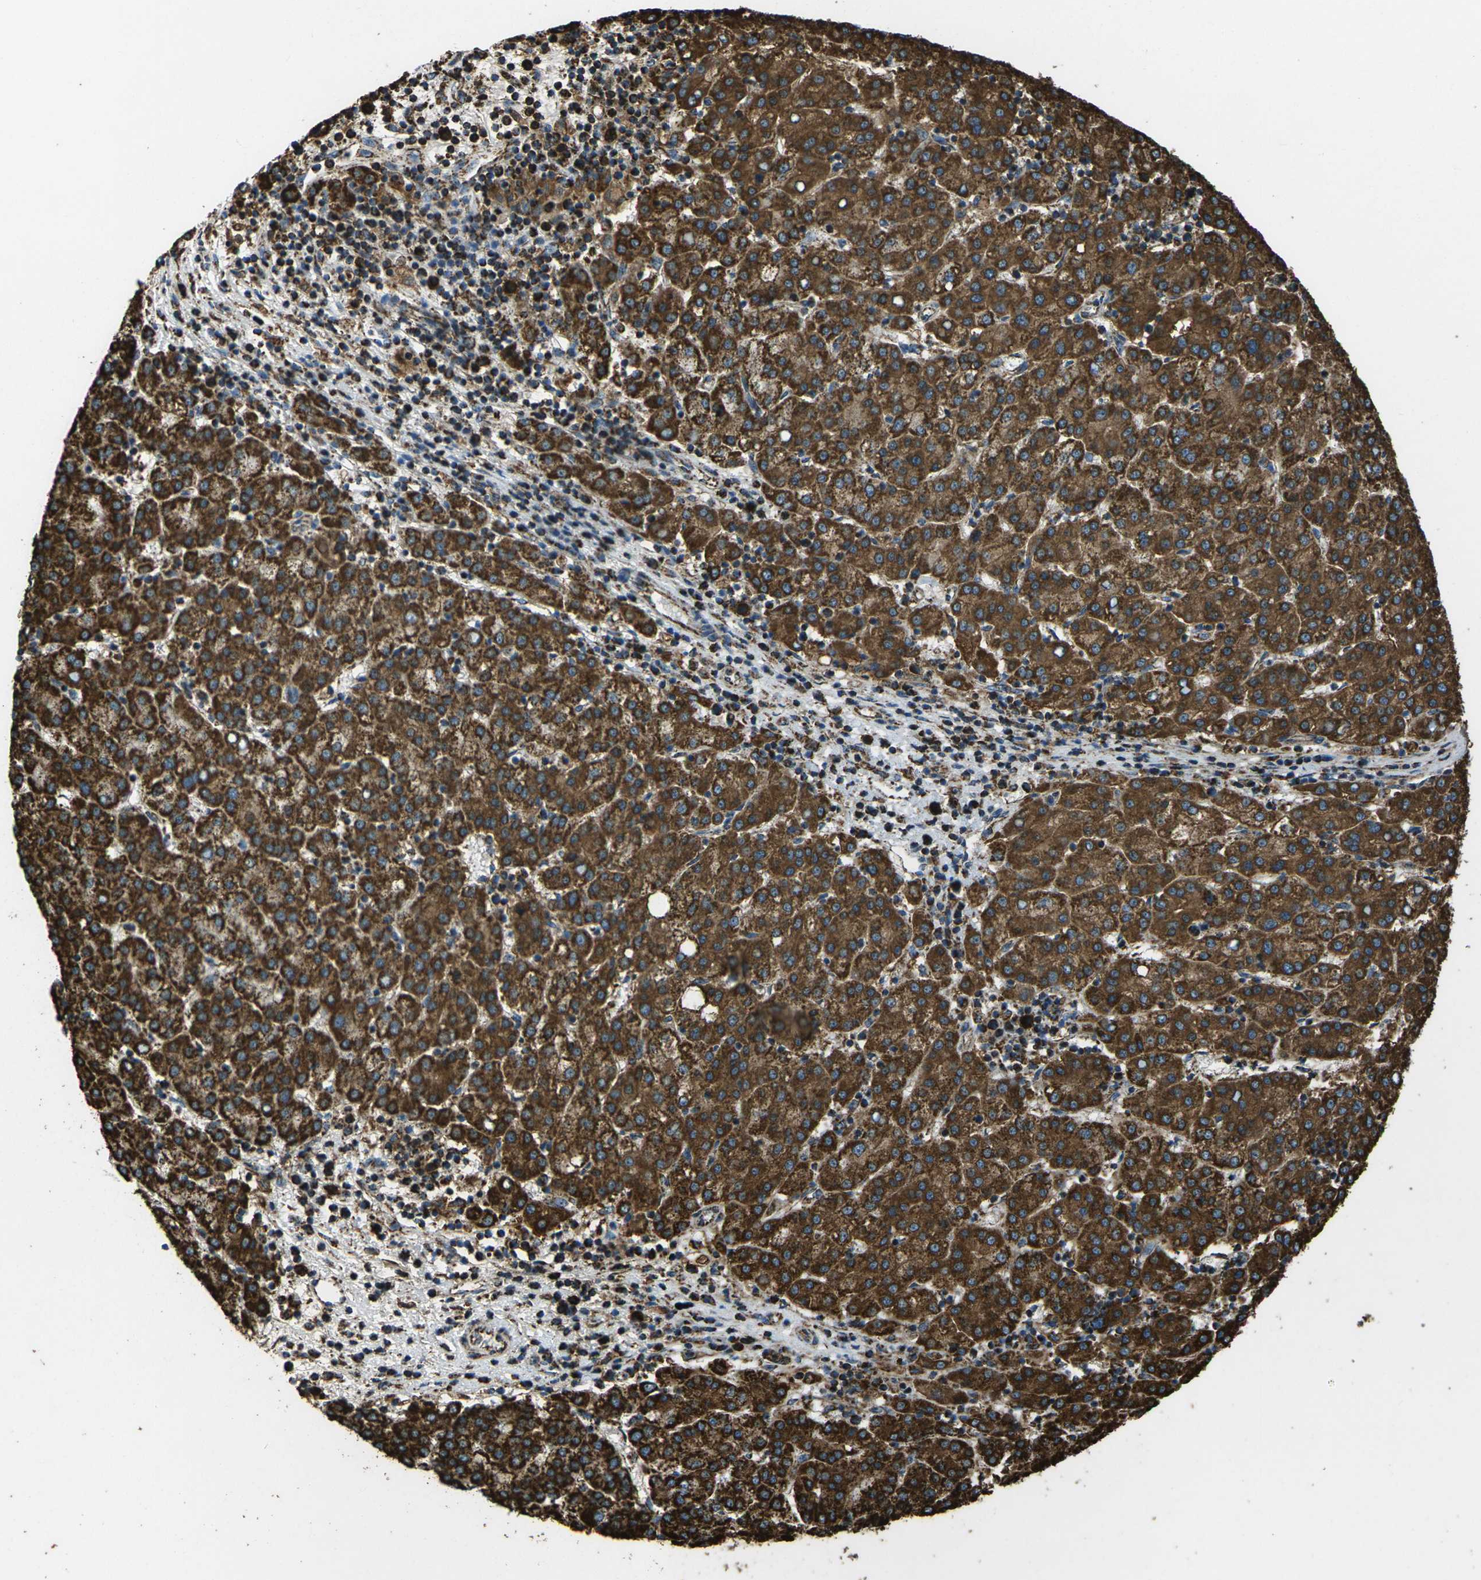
{"staining": {"intensity": "strong", "quantity": ">75%", "location": "cytoplasmic/membranous"}, "tissue": "liver cancer", "cell_type": "Tumor cells", "image_type": "cancer", "snomed": [{"axis": "morphology", "description": "Carcinoma, Hepatocellular, NOS"}, {"axis": "topography", "description": "Liver"}], "caption": "This is an image of IHC staining of liver cancer, which shows strong positivity in the cytoplasmic/membranous of tumor cells.", "gene": "KLHL5", "patient": {"sex": "female", "age": 58}}